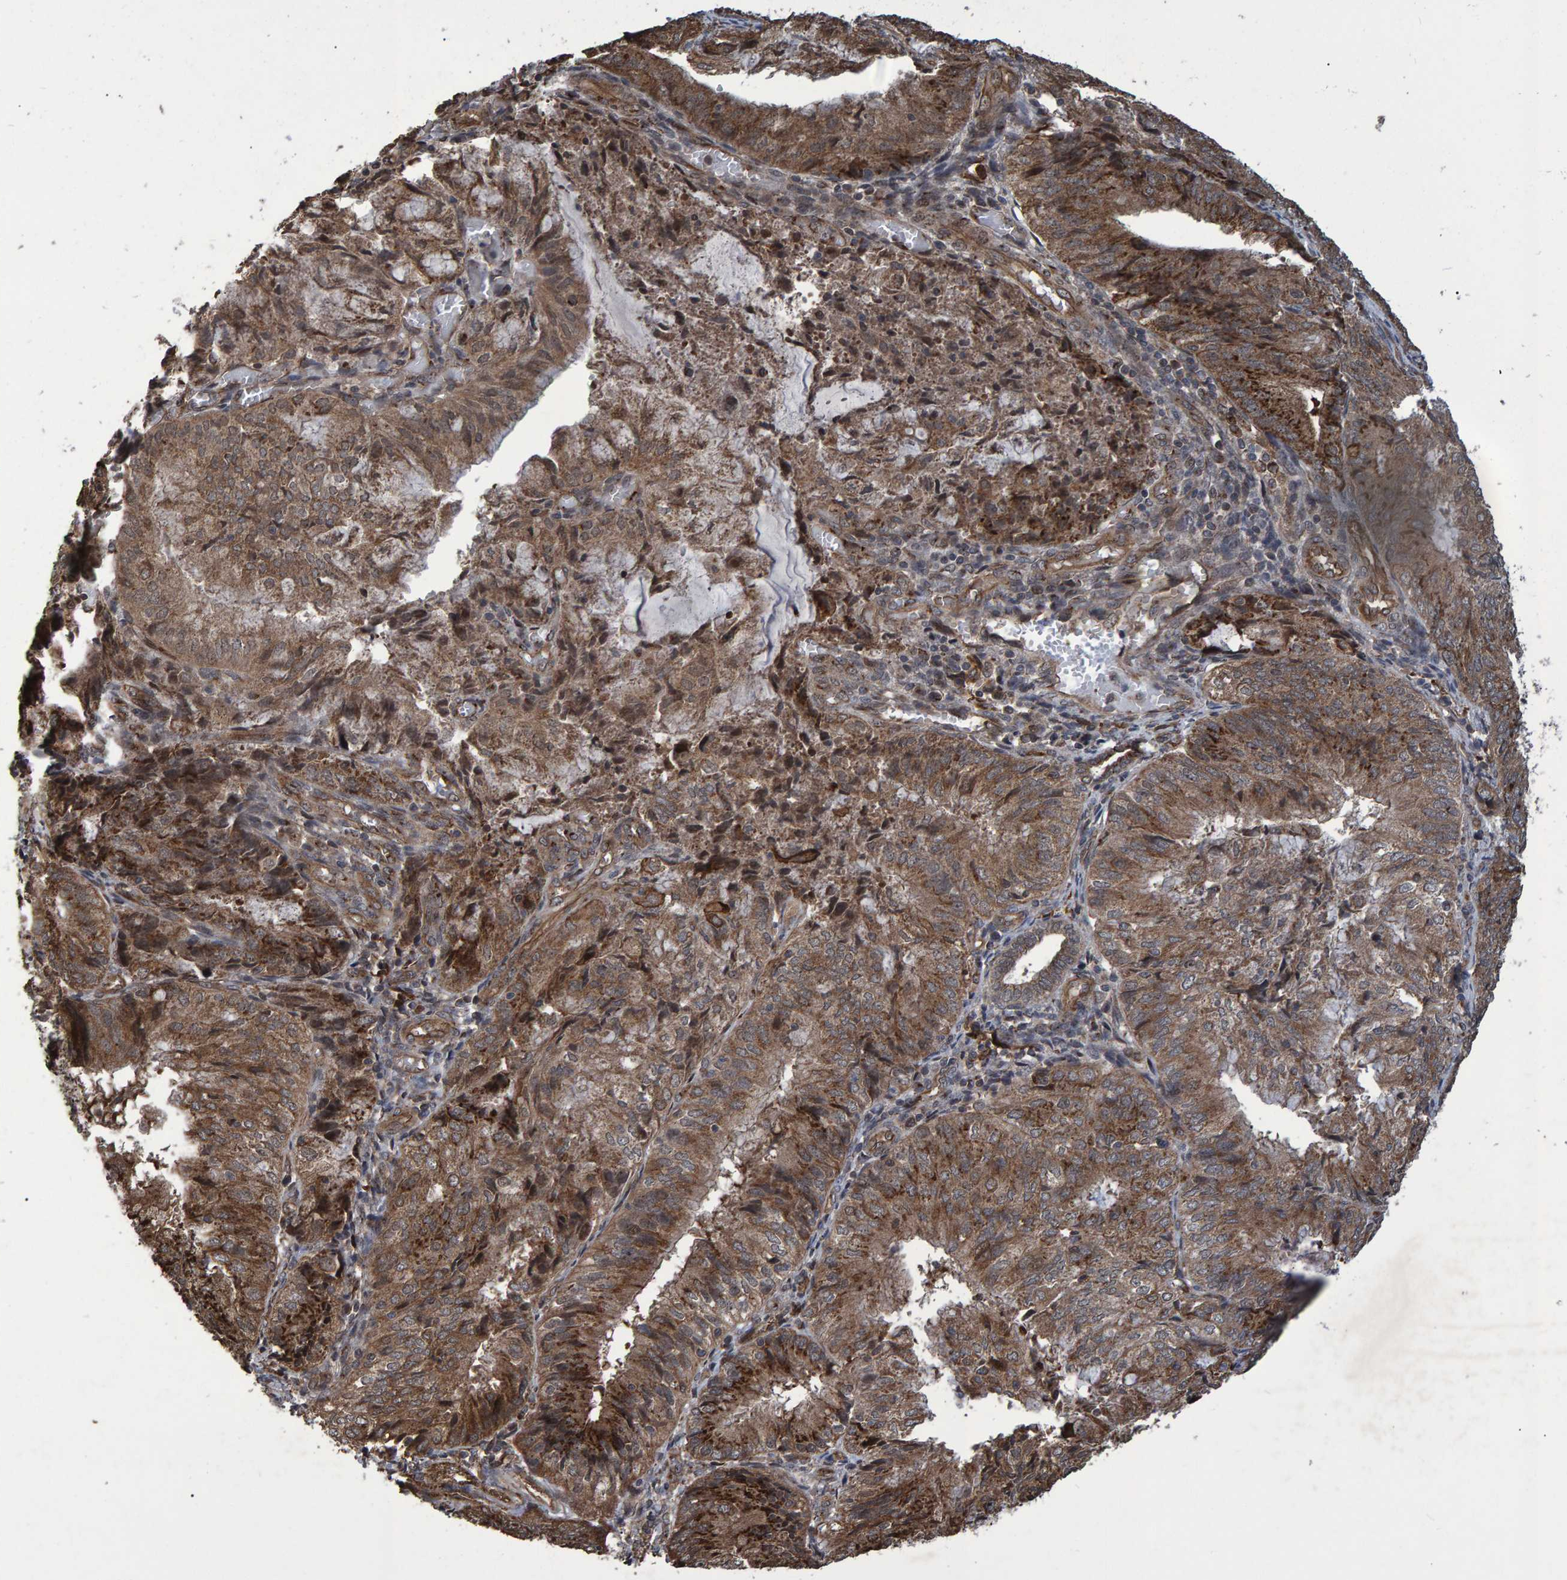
{"staining": {"intensity": "strong", "quantity": ">75%", "location": "cytoplasmic/membranous"}, "tissue": "endometrial cancer", "cell_type": "Tumor cells", "image_type": "cancer", "snomed": [{"axis": "morphology", "description": "Adenocarcinoma, NOS"}, {"axis": "topography", "description": "Endometrium"}], "caption": "High-magnification brightfield microscopy of endometrial adenocarcinoma stained with DAB (brown) and counterstained with hematoxylin (blue). tumor cells exhibit strong cytoplasmic/membranous staining is seen in about>75% of cells. (DAB (3,3'-diaminobenzidine) = brown stain, brightfield microscopy at high magnification).", "gene": "TRIM68", "patient": {"sex": "female", "age": 81}}